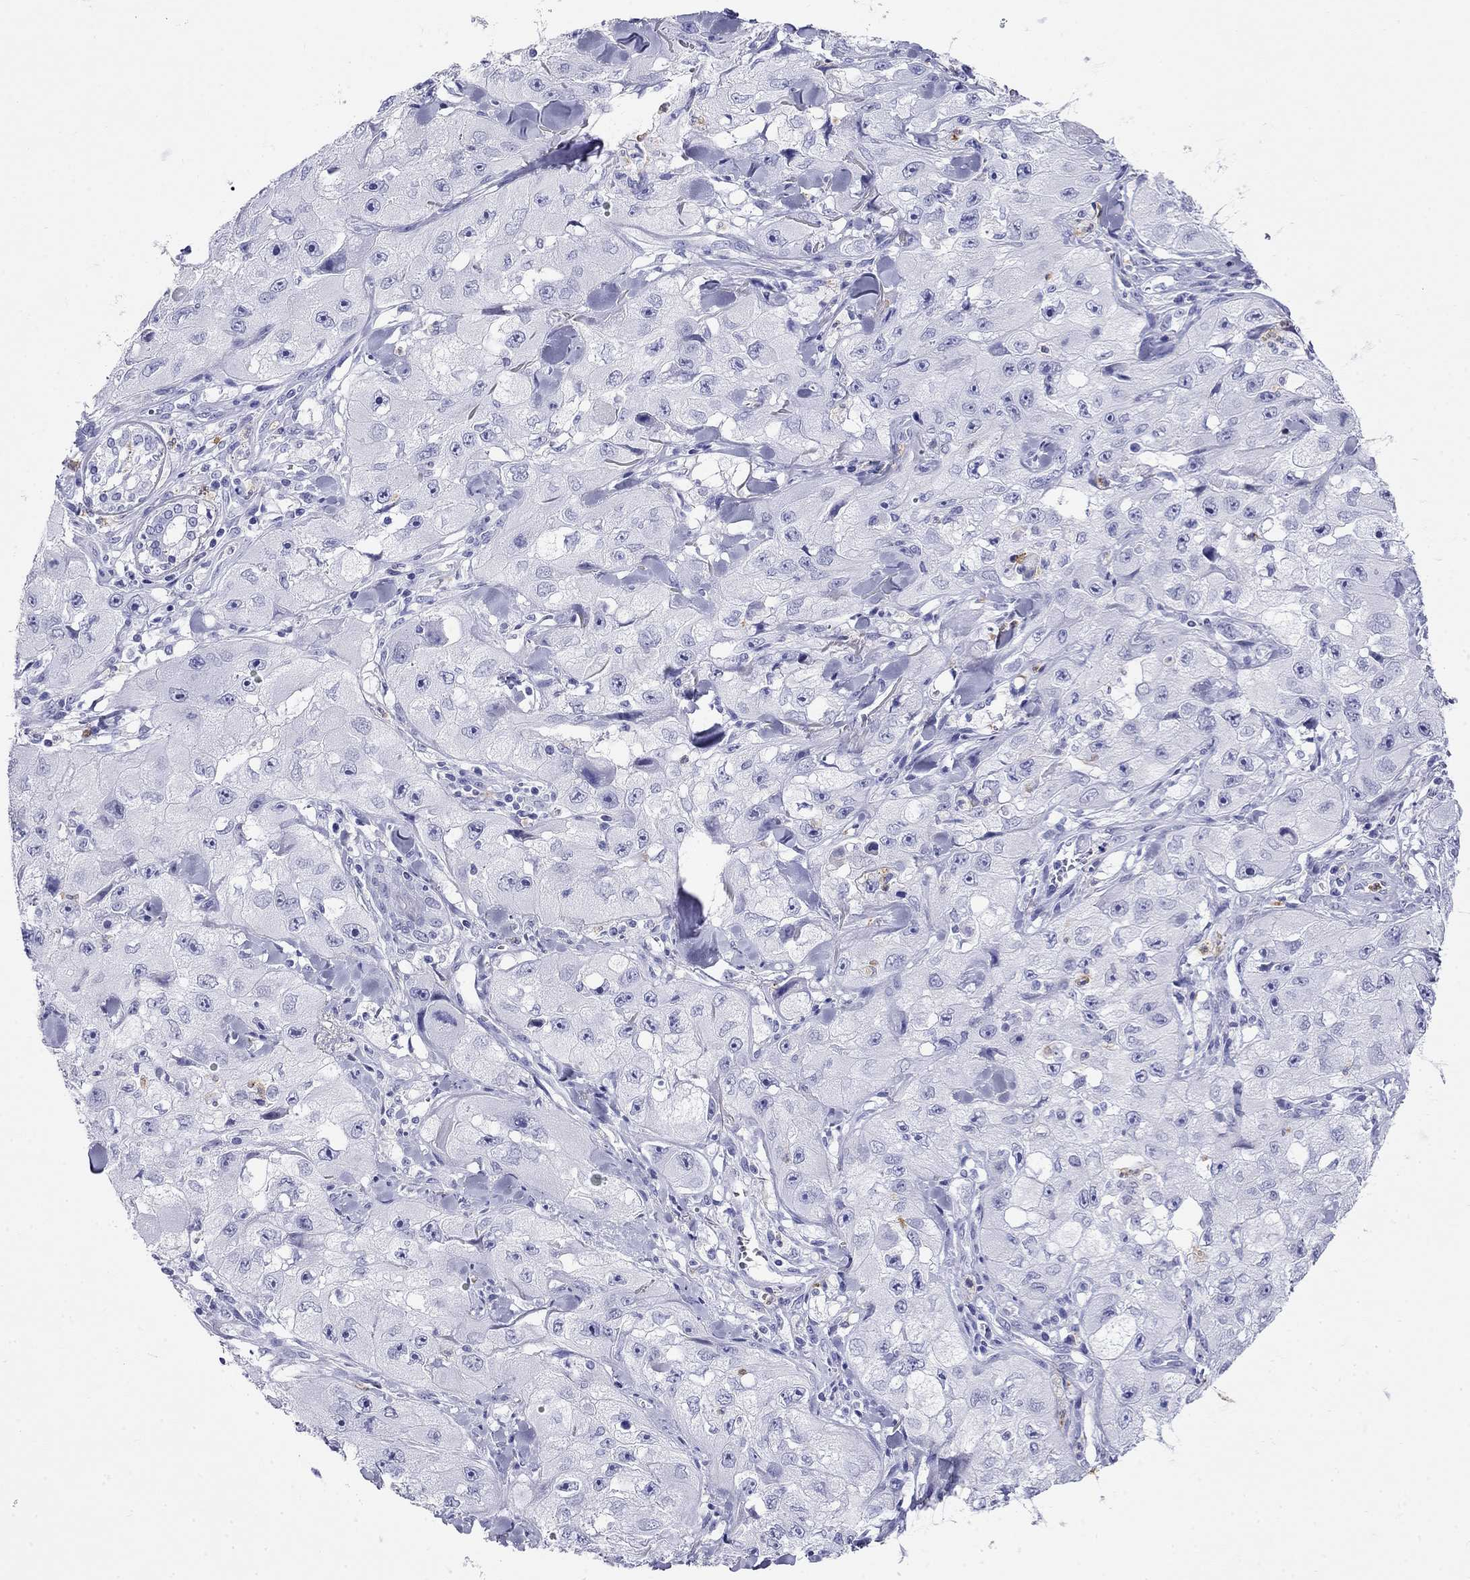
{"staining": {"intensity": "negative", "quantity": "none", "location": "none"}, "tissue": "skin cancer", "cell_type": "Tumor cells", "image_type": "cancer", "snomed": [{"axis": "morphology", "description": "Squamous cell carcinoma, NOS"}, {"axis": "topography", "description": "Skin"}, {"axis": "topography", "description": "Subcutis"}], "caption": "A micrograph of human skin cancer (squamous cell carcinoma) is negative for staining in tumor cells.", "gene": "PPP1R36", "patient": {"sex": "male", "age": 73}}